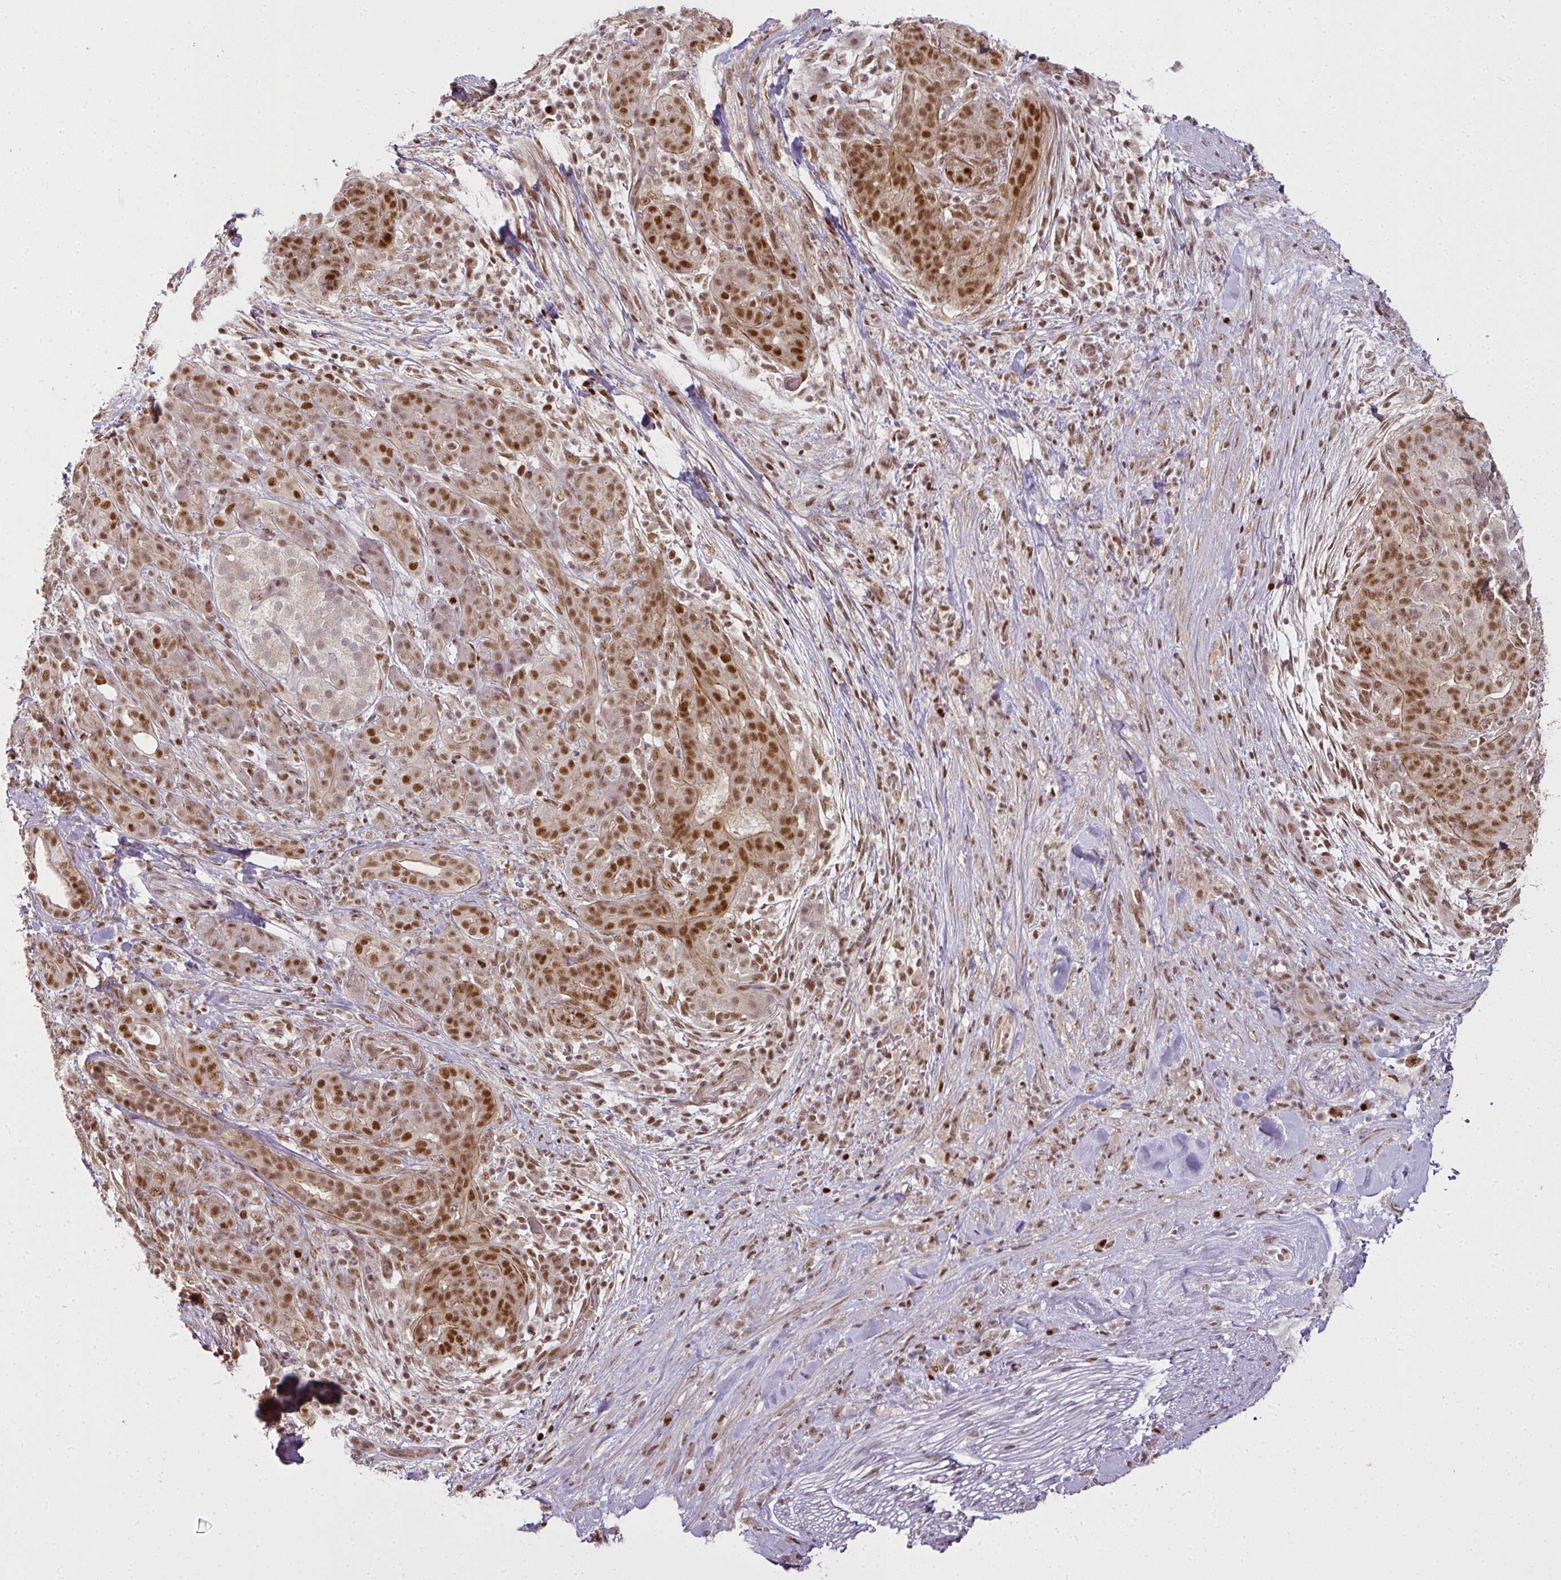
{"staining": {"intensity": "moderate", "quantity": ">75%", "location": "nuclear"}, "tissue": "pancreatic cancer", "cell_type": "Tumor cells", "image_type": "cancer", "snomed": [{"axis": "morphology", "description": "Adenocarcinoma, NOS"}, {"axis": "topography", "description": "Pancreas"}], "caption": "Brown immunohistochemical staining in human pancreatic cancer (adenocarcinoma) reveals moderate nuclear staining in about >75% of tumor cells.", "gene": "GPRIN2", "patient": {"sex": "male", "age": 44}}